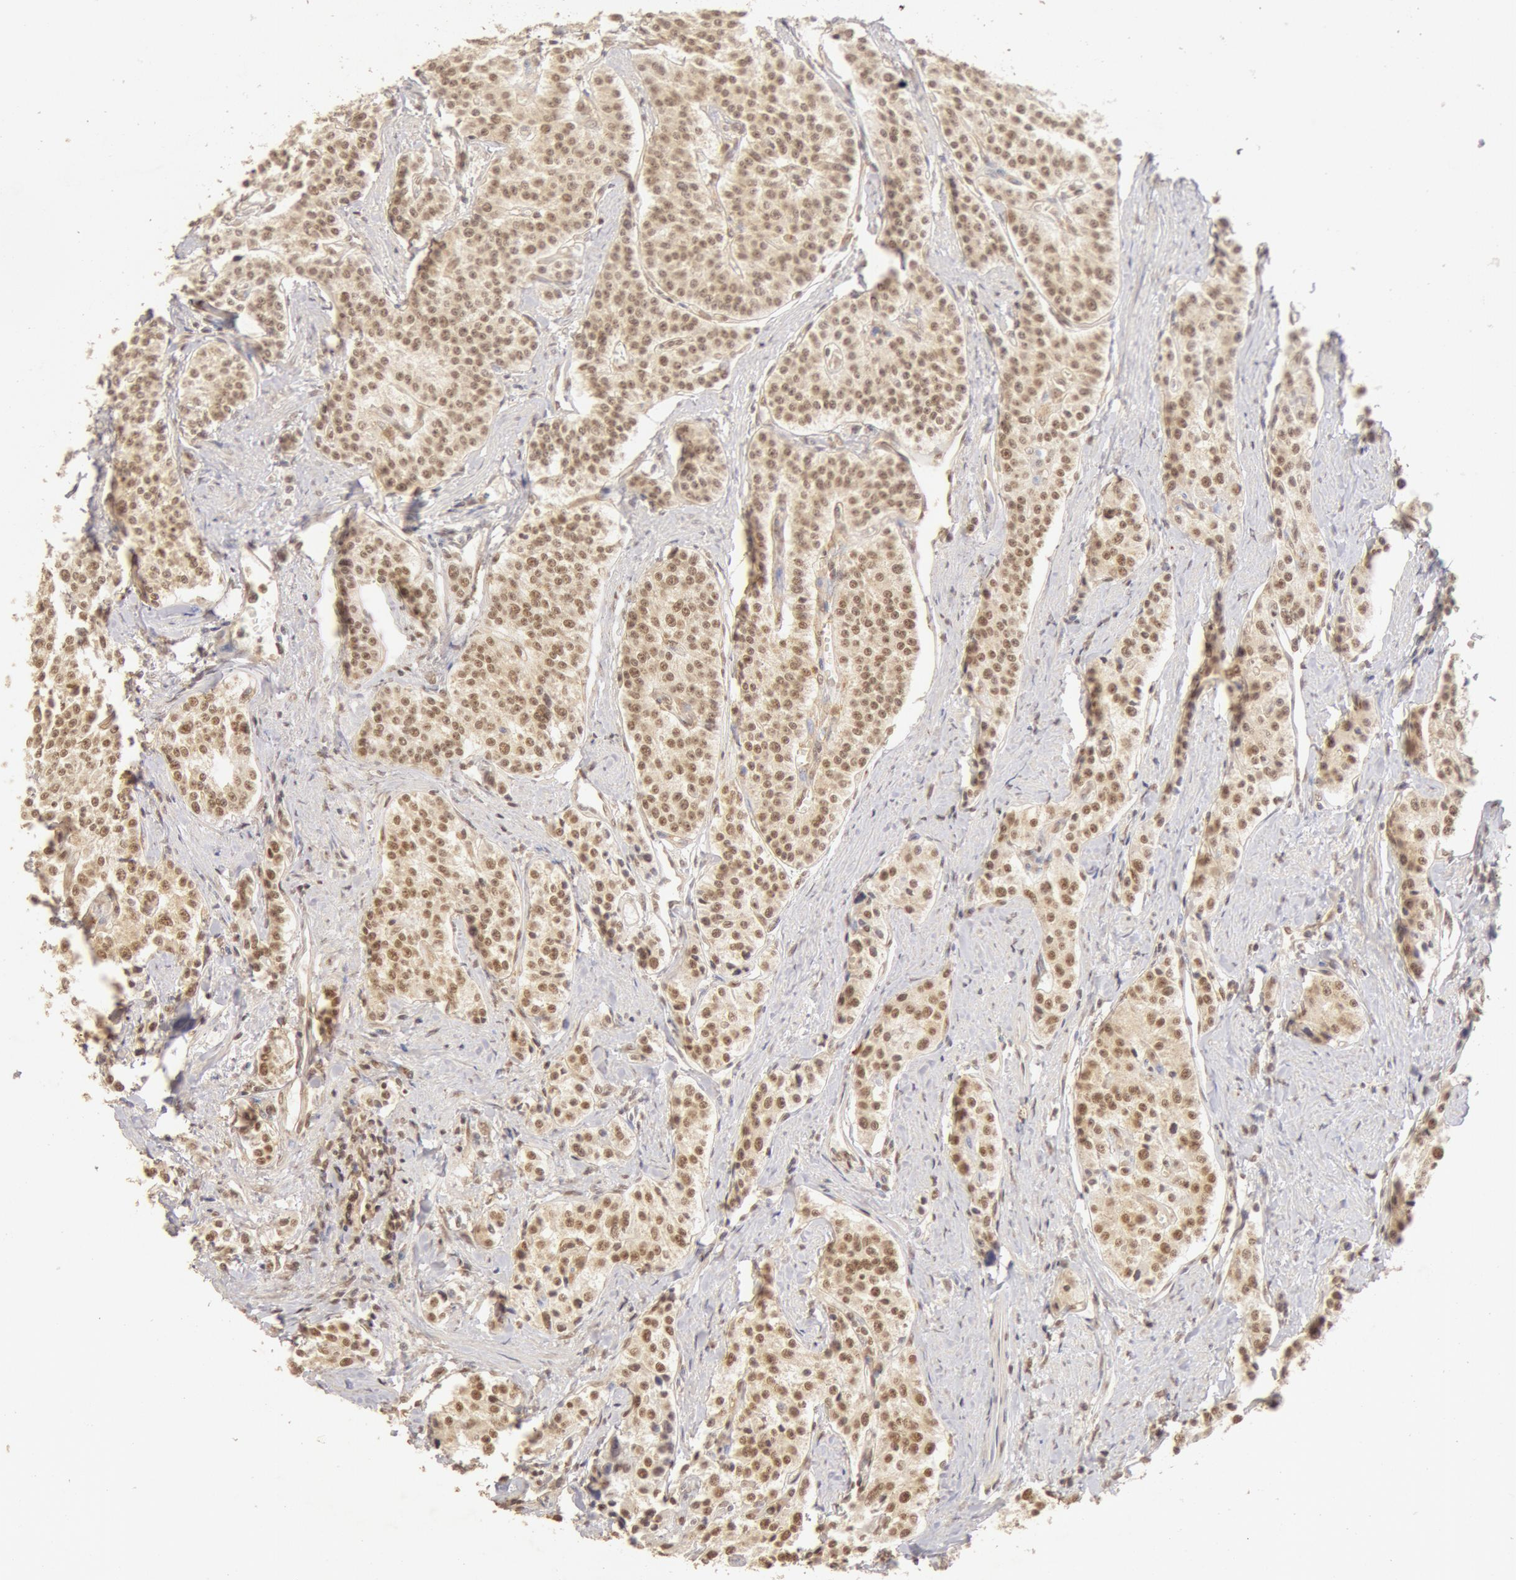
{"staining": {"intensity": "moderate", "quantity": ">75%", "location": "cytoplasmic/membranous,nuclear"}, "tissue": "carcinoid", "cell_type": "Tumor cells", "image_type": "cancer", "snomed": [{"axis": "morphology", "description": "Carcinoid, malignant, NOS"}, {"axis": "topography", "description": "Stomach"}], "caption": "Carcinoid stained for a protein demonstrates moderate cytoplasmic/membranous and nuclear positivity in tumor cells.", "gene": "SNRNP70", "patient": {"sex": "female", "age": 76}}